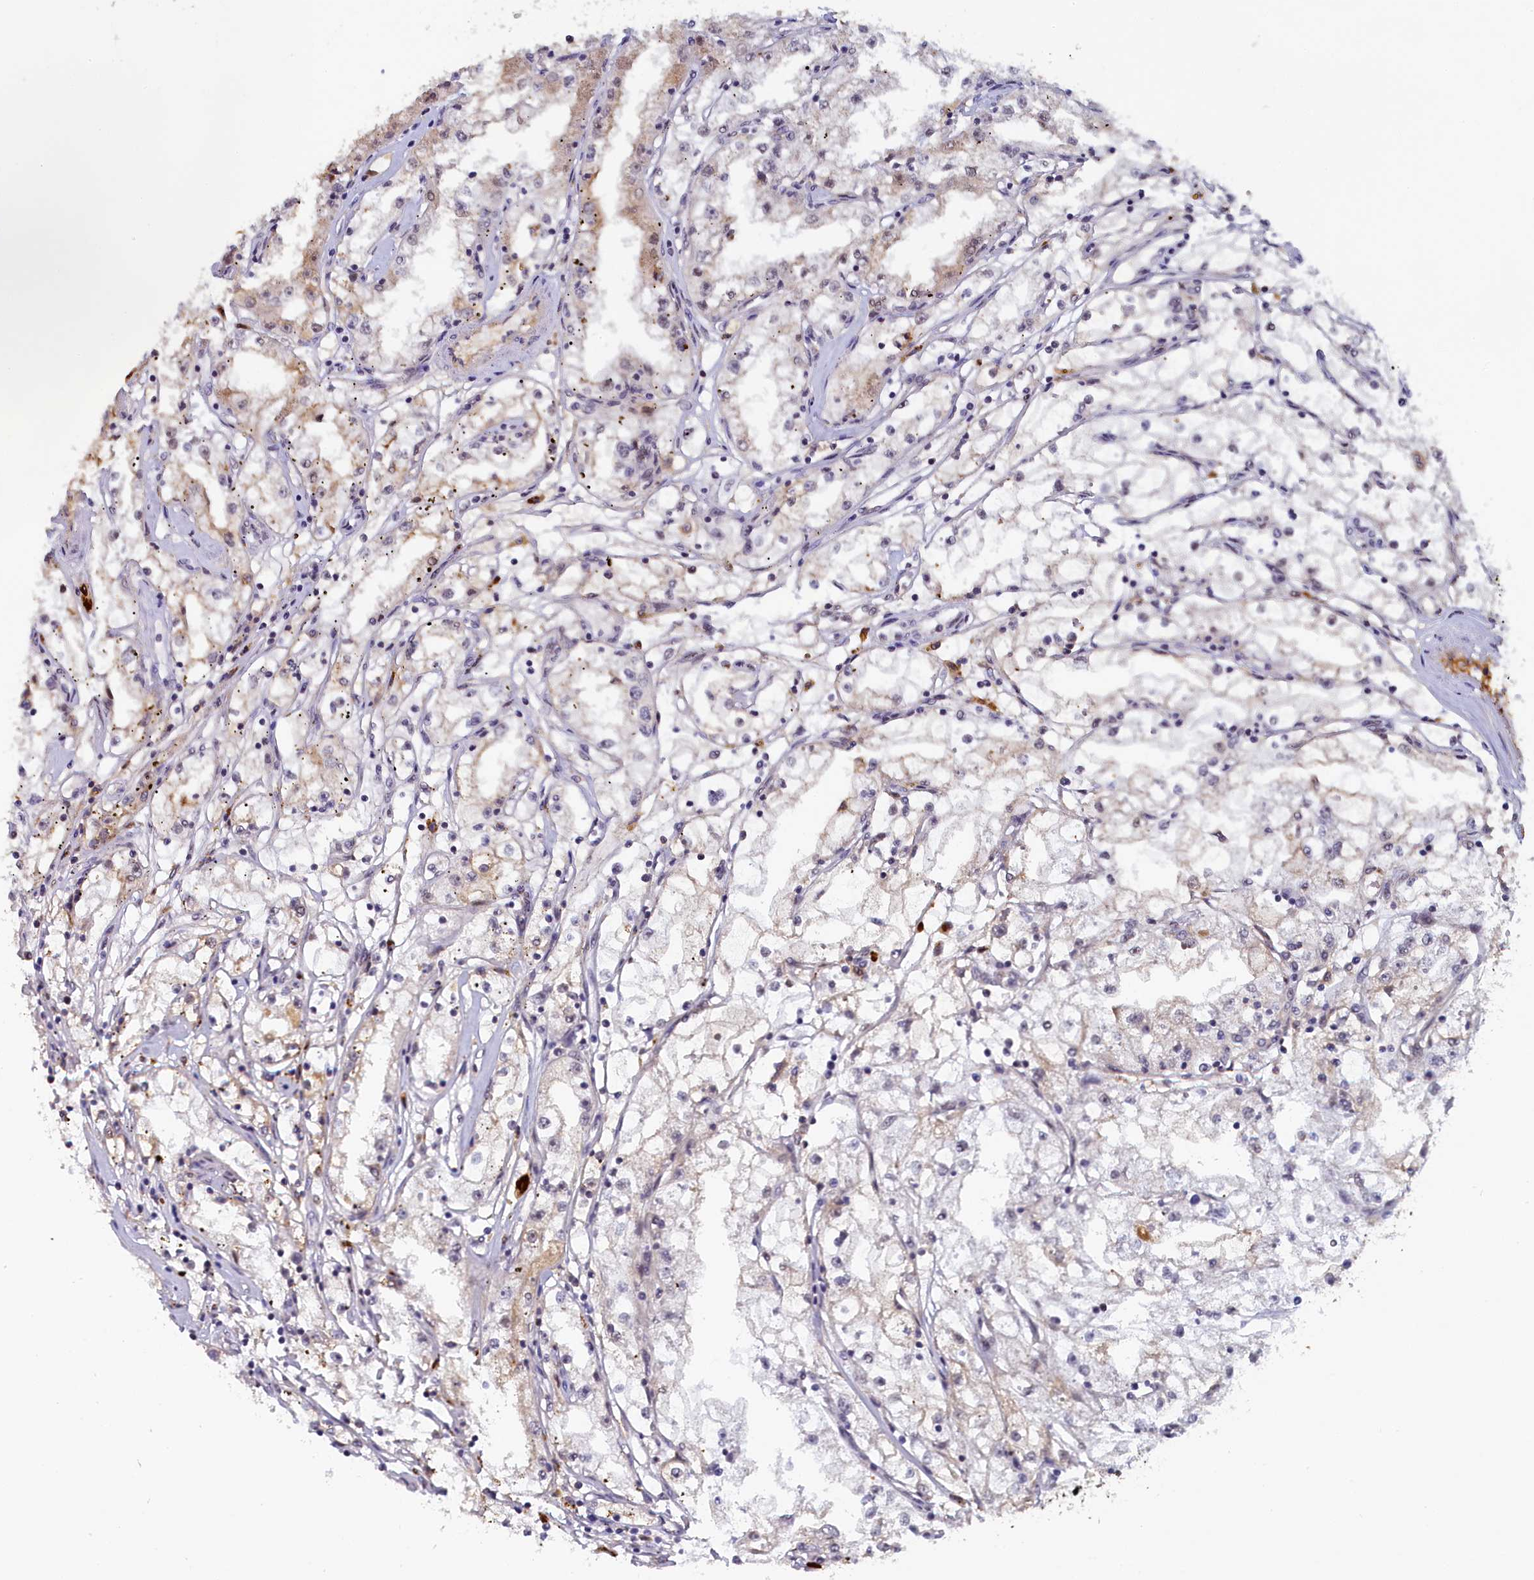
{"staining": {"intensity": "negative", "quantity": "none", "location": "none"}, "tissue": "renal cancer", "cell_type": "Tumor cells", "image_type": "cancer", "snomed": [{"axis": "morphology", "description": "Adenocarcinoma, NOS"}, {"axis": "topography", "description": "Kidney"}], "caption": "The image demonstrates no staining of tumor cells in renal adenocarcinoma.", "gene": "INTS14", "patient": {"sex": "male", "age": 56}}